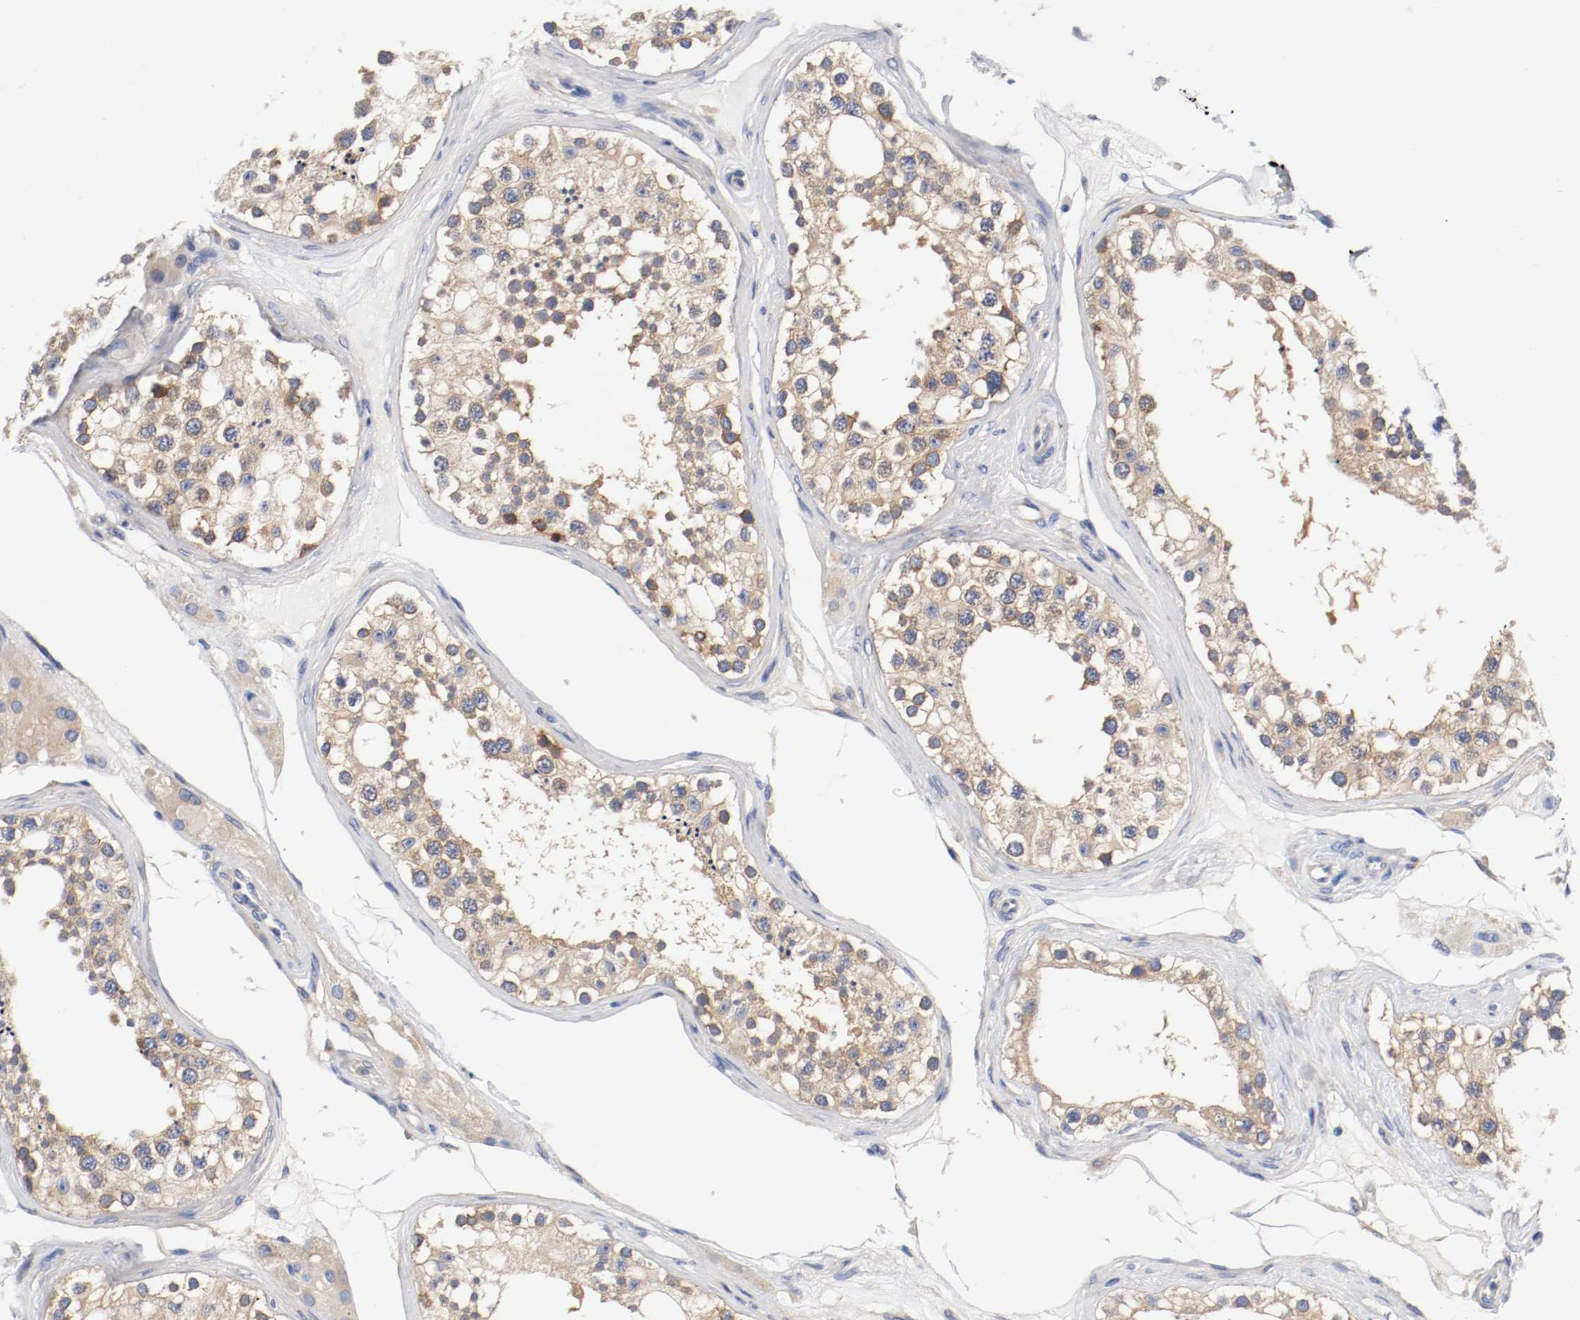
{"staining": {"intensity": "moderate", "quantity": ">75%", "location": "cytoplasmic/membranous"}, "tissue": "testis", "cell_type": "Cells in seminiferous ducts", "image_type": "normal", "snomed": [{"axis": "morphology", "description": "Normal tissue, NOS"}, {"axis": "topography", "description": "Testis"}], "caption": "IHC (DAB (3,3'-diaminobenzidine)) staining of unremarkable human testis demonstrates moderate cytoplasmic/membranous protein staining in about >75% of cells in seminiferous ducts.", "gene": "HGS", "patient": {"sex": "male", "age": 68}}